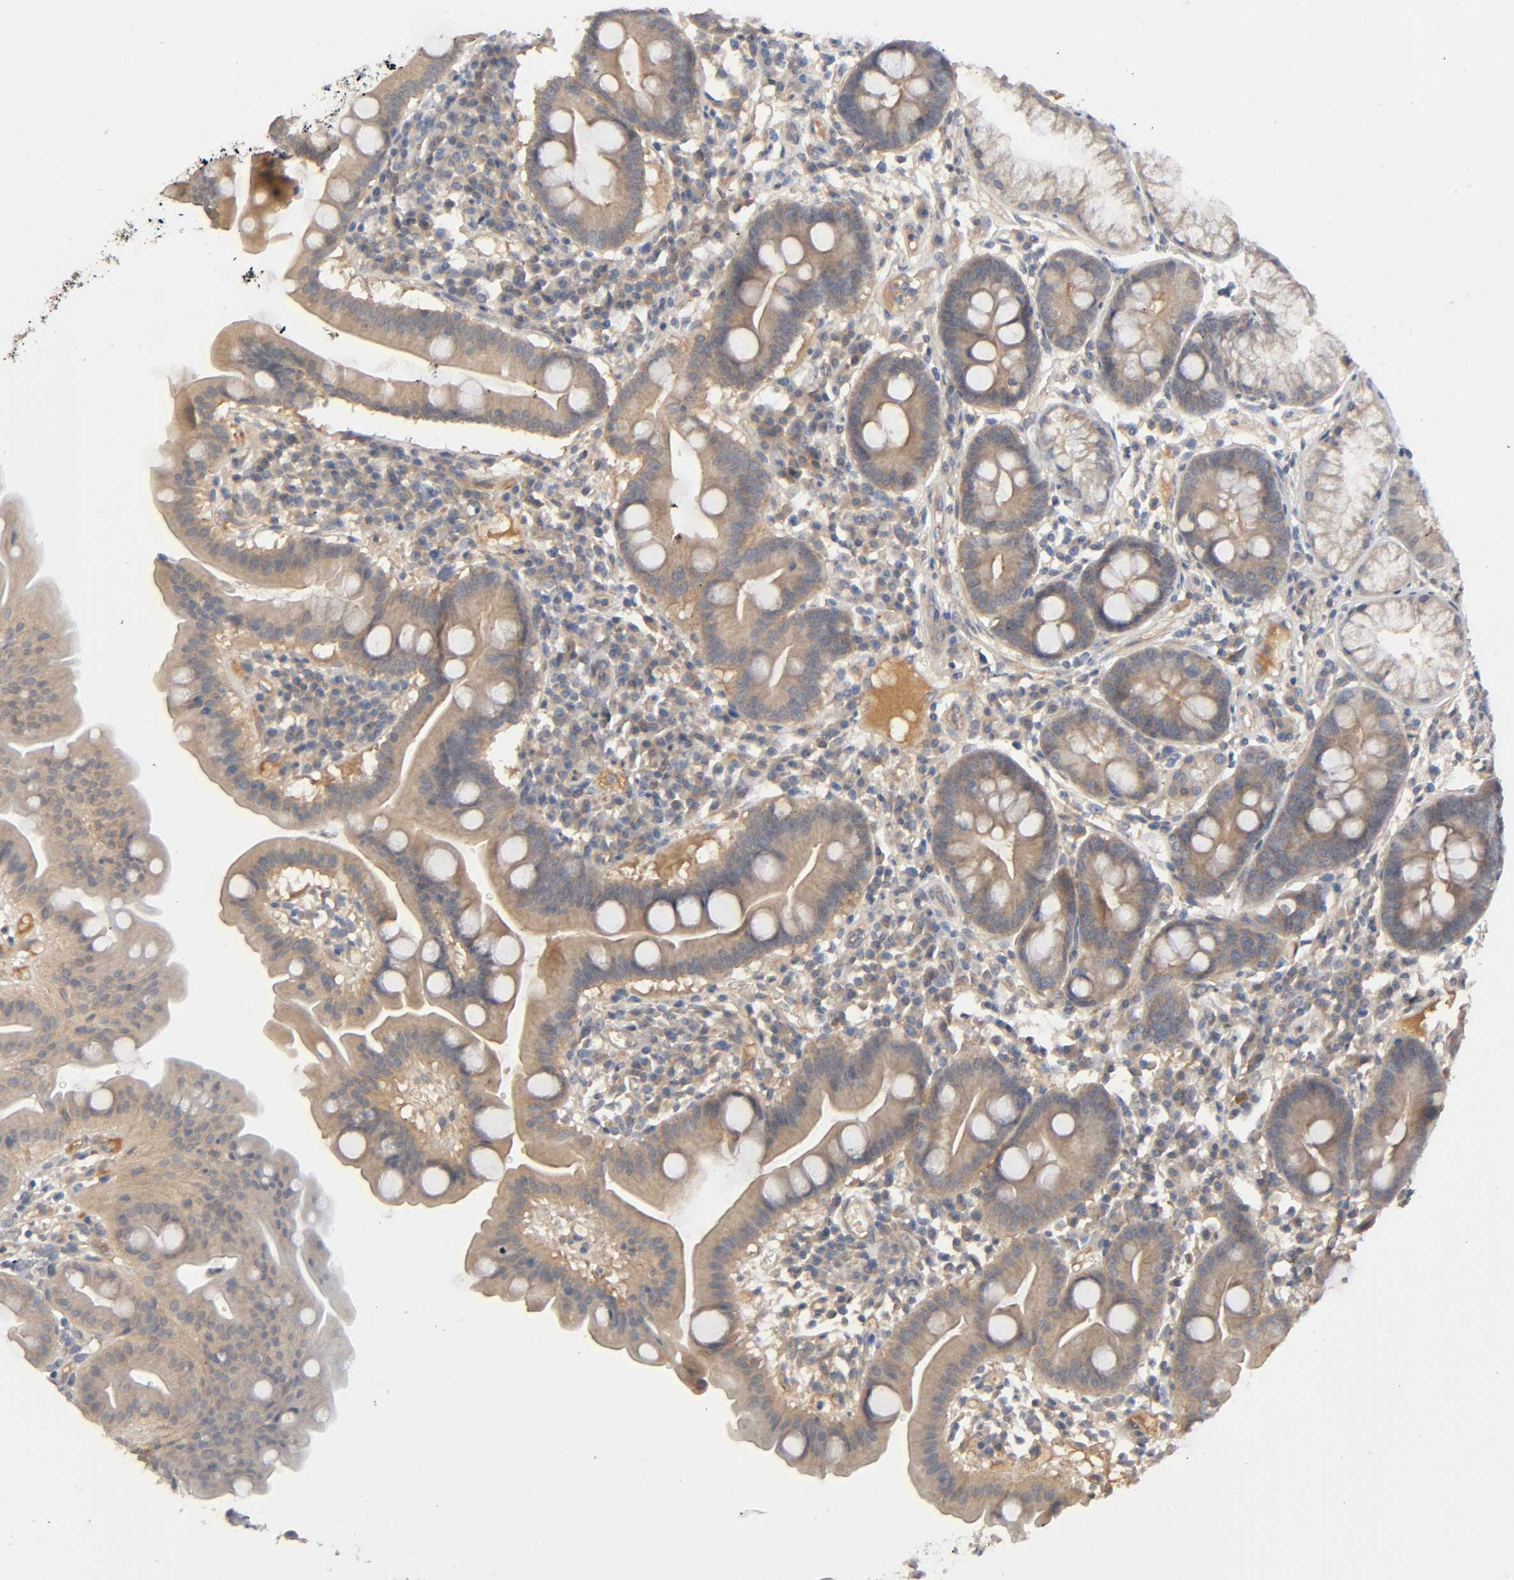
{"staining": {"intensity": "moderate", "quantity": ">75%", "location": "cytoplasmic/membranous"}, "tissue": "duodenum", "cell_type": "Glandular cells", "image_type": "normal", "snomed": [{"axis": "morphology", "description": "Normal tissue, NOS"}, {"axis": "topography", "description": "Duodenum"}], "caption": "Protein expression analysis of normal human duodenum reveals moderate cytoplasmic/membranous expression in about >75% of glandular cells. Immunohistochemistry (ihc) stains the protein in brown and the nuclei are stained blue.", "gene": "CPB2", "patient": {"sex": "male", "age": 50}}